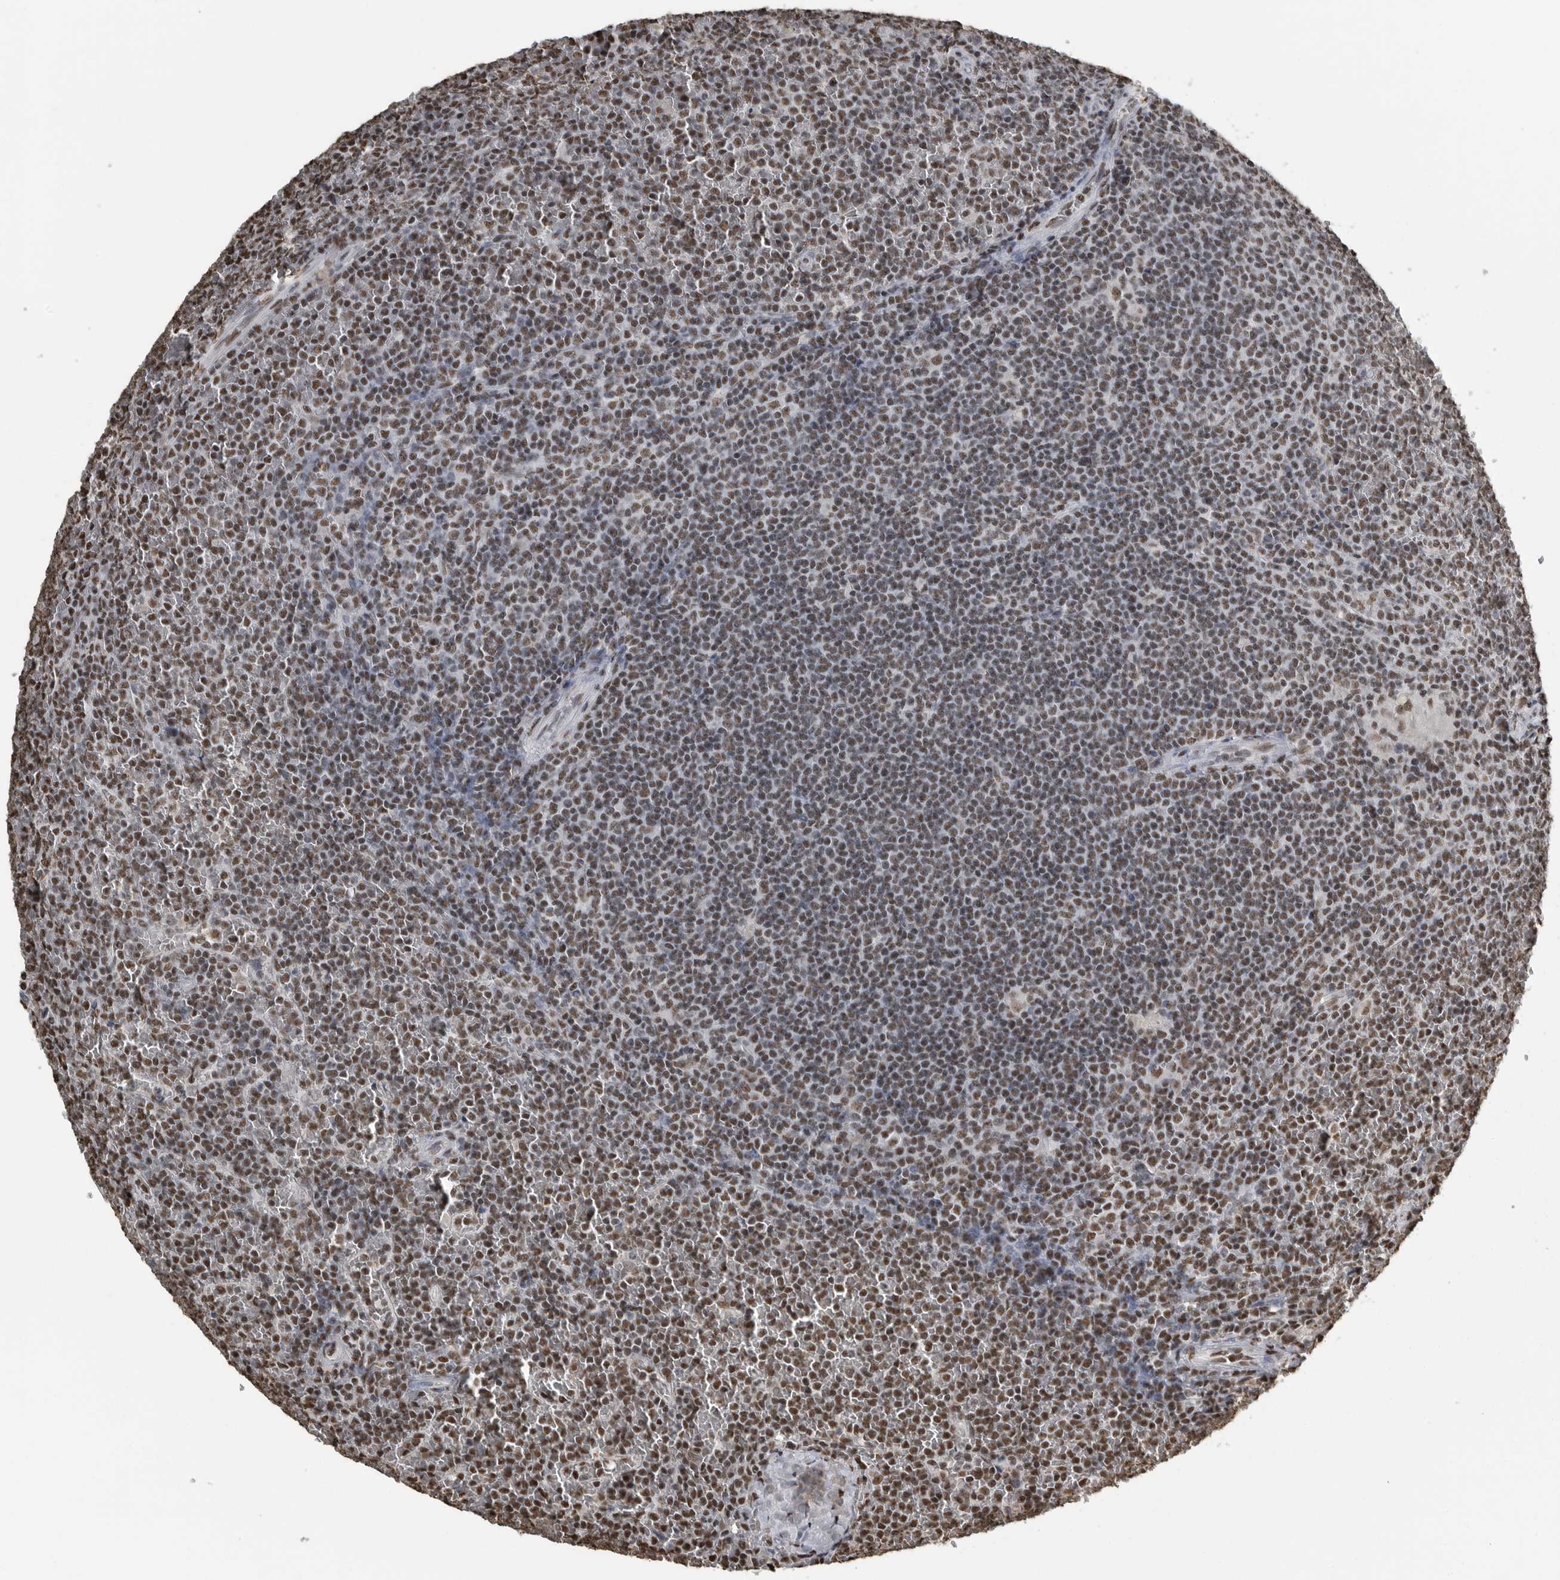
{"staining": {"intensity": "moderate", "quantity": ">75%", "location": "nuclear"}, "tissue": "lymphoma", "cell_type": "Tumor cells", "image_type": "cancer", "snomed": [{"axis": "morphology", "description": "Malignant lymphoma, non-Hodgkin's type, Low grade"}, {"axis": "topography", "description": "Spleen"}], "caption": "Immunohistochemistry micrograph of lymphoma stained for a protein (brown), which demonstrates medium levels of moderate nuclear expression in about >75% of tumor cells.", "gene": "TGS1", "patient": {"sex": "female", "age": 19}}